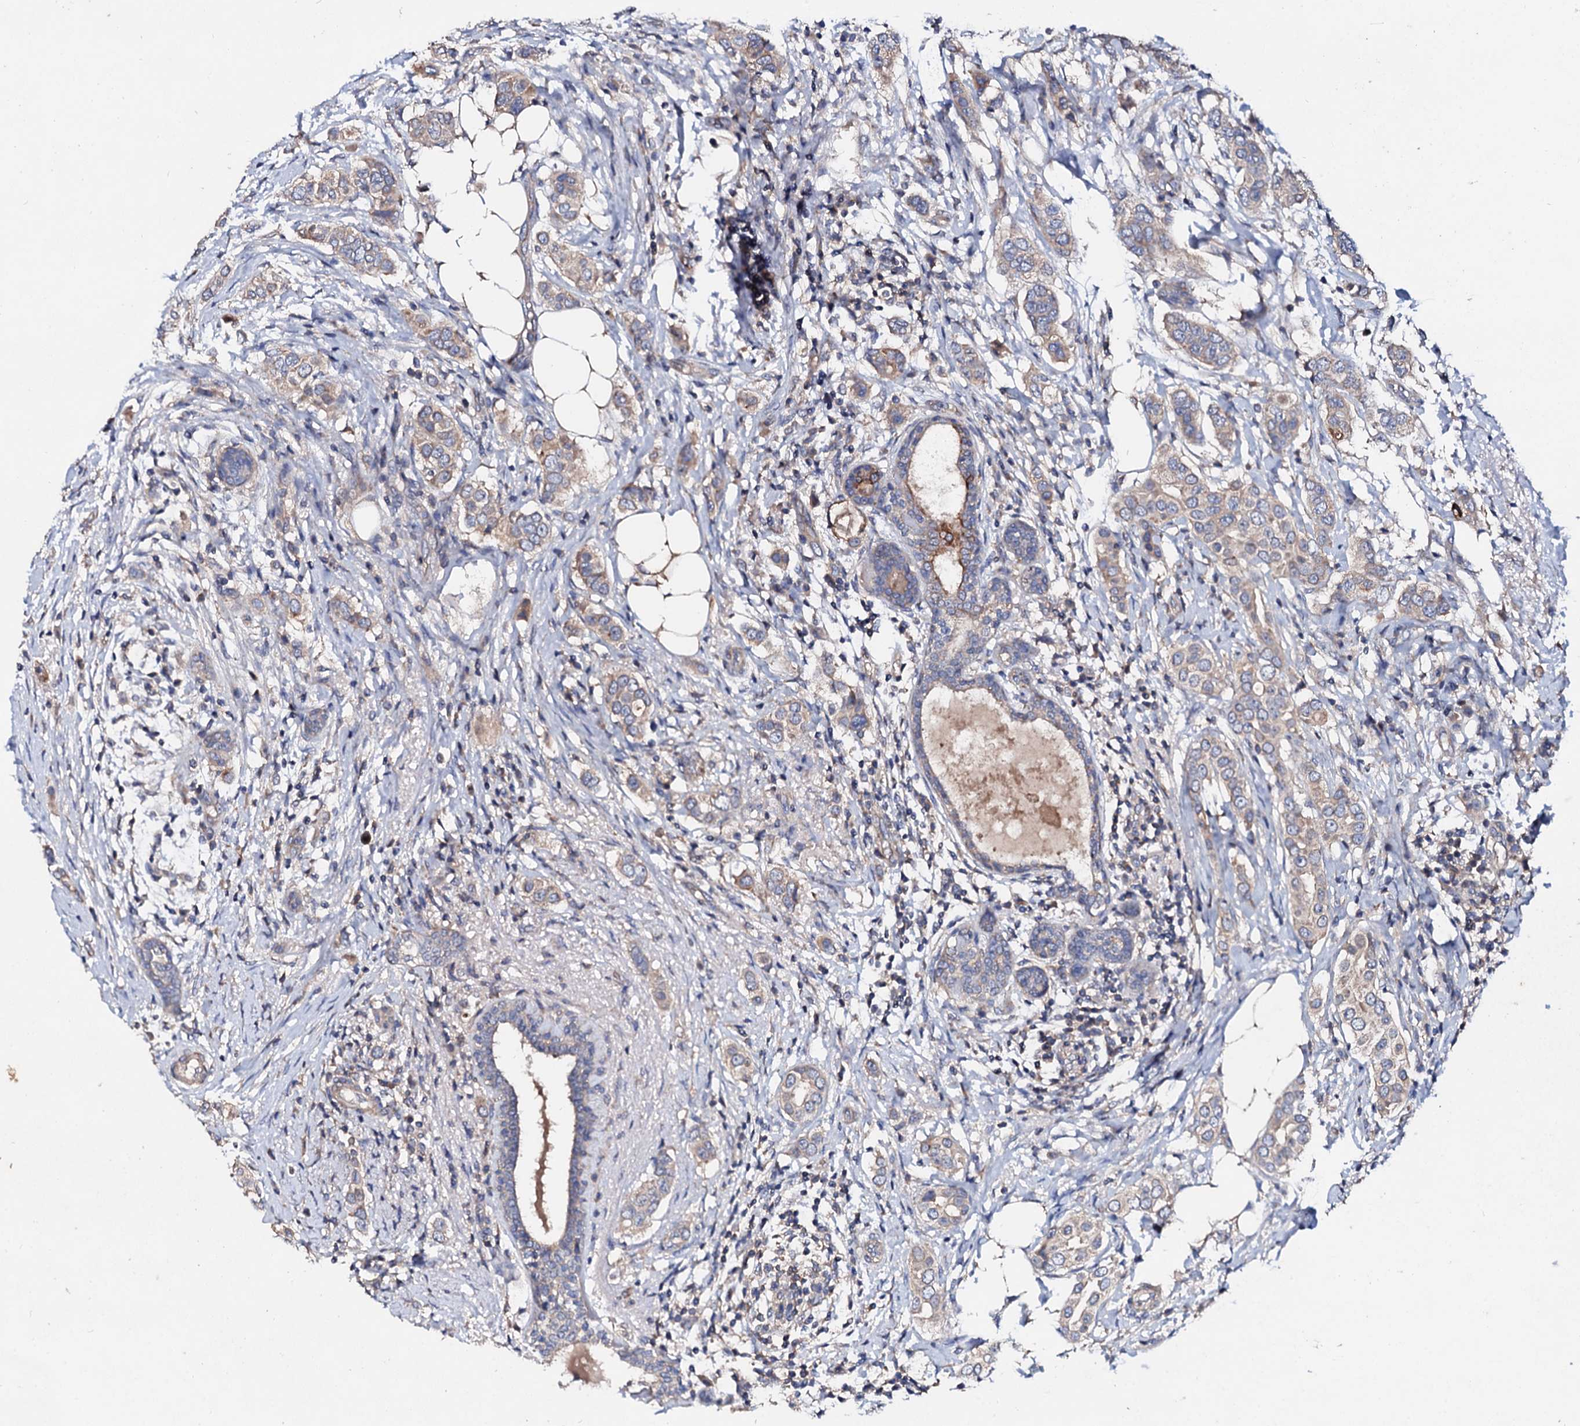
{"staining": {"intensity": "weak", "quantity": "25%-75%", "location": "cytoplasmic/membranous"}, "tissue": "breast cancer", "cell_type": "Tumor cells", "image_type": "cancer", "snomed": [{"axis": "morphology", "description": "Lobular carcinoma"}, {"axis": "topography", "description": "Breast"}], "caption": "Protein staining by IHC displays weak cytoplasmic/membranous positivity in about 25%-75% of tumor cells in breast lobular carcinoma.", "gene": "FIBIN", "patient": {"sex": "female", "age": 51}}